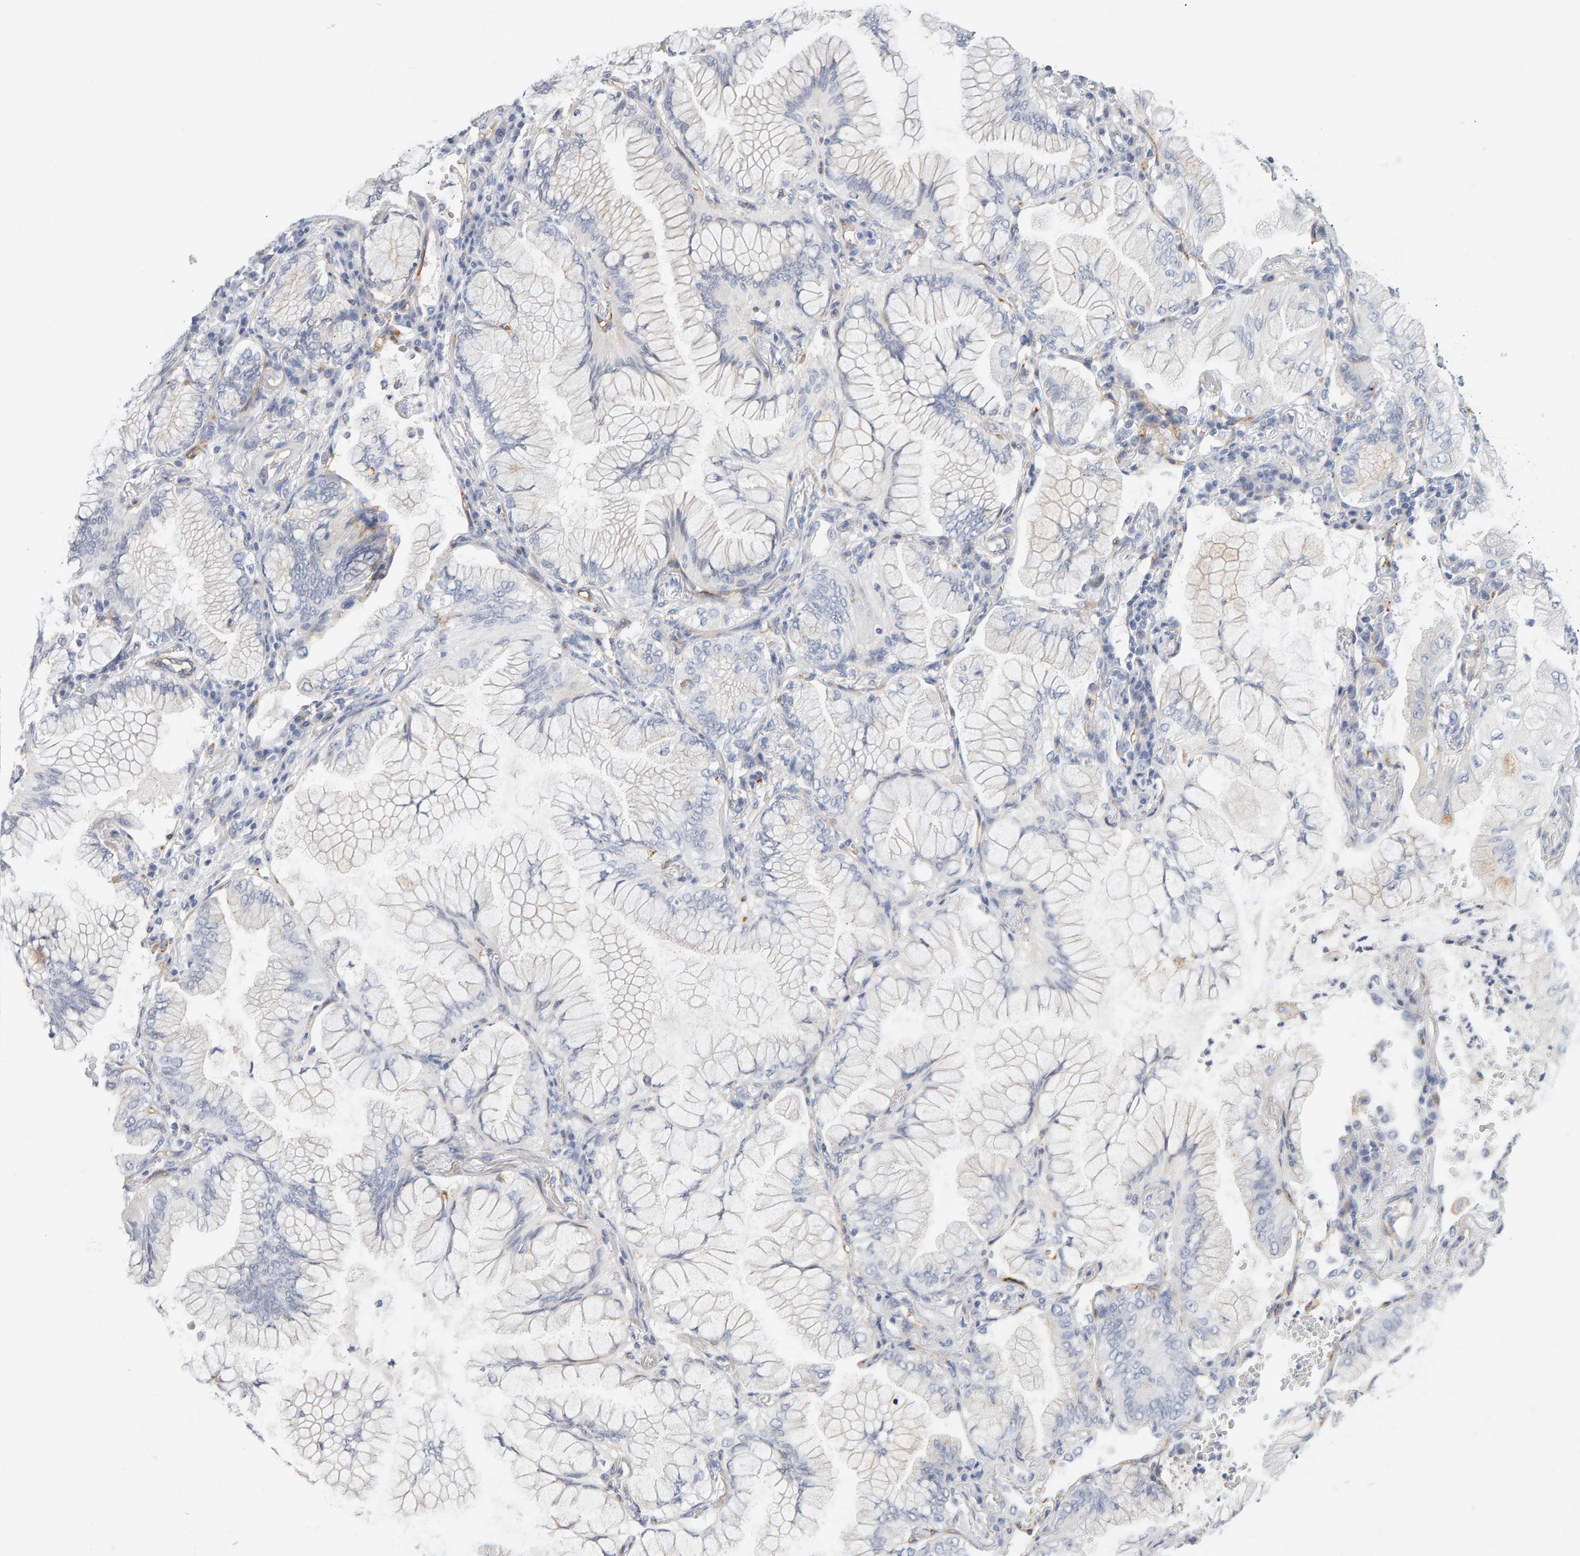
{"staining": {"intensity": "negative", "quantity": "none", "location": "none"}, "tissue": "lung cancer", "cell_type": "Tumor cells", "image_type": "cancer", "snomed": [{"axis": "morphology", "description": "Adenocarcinoma, NOS"}, {"axis": "topography", "description": "Lung"}], "caption": "There is no significant positivity in tumor cells of lung cancer.", "gene": "METRNL", "patient": {"sex": "female", "age": 70}}